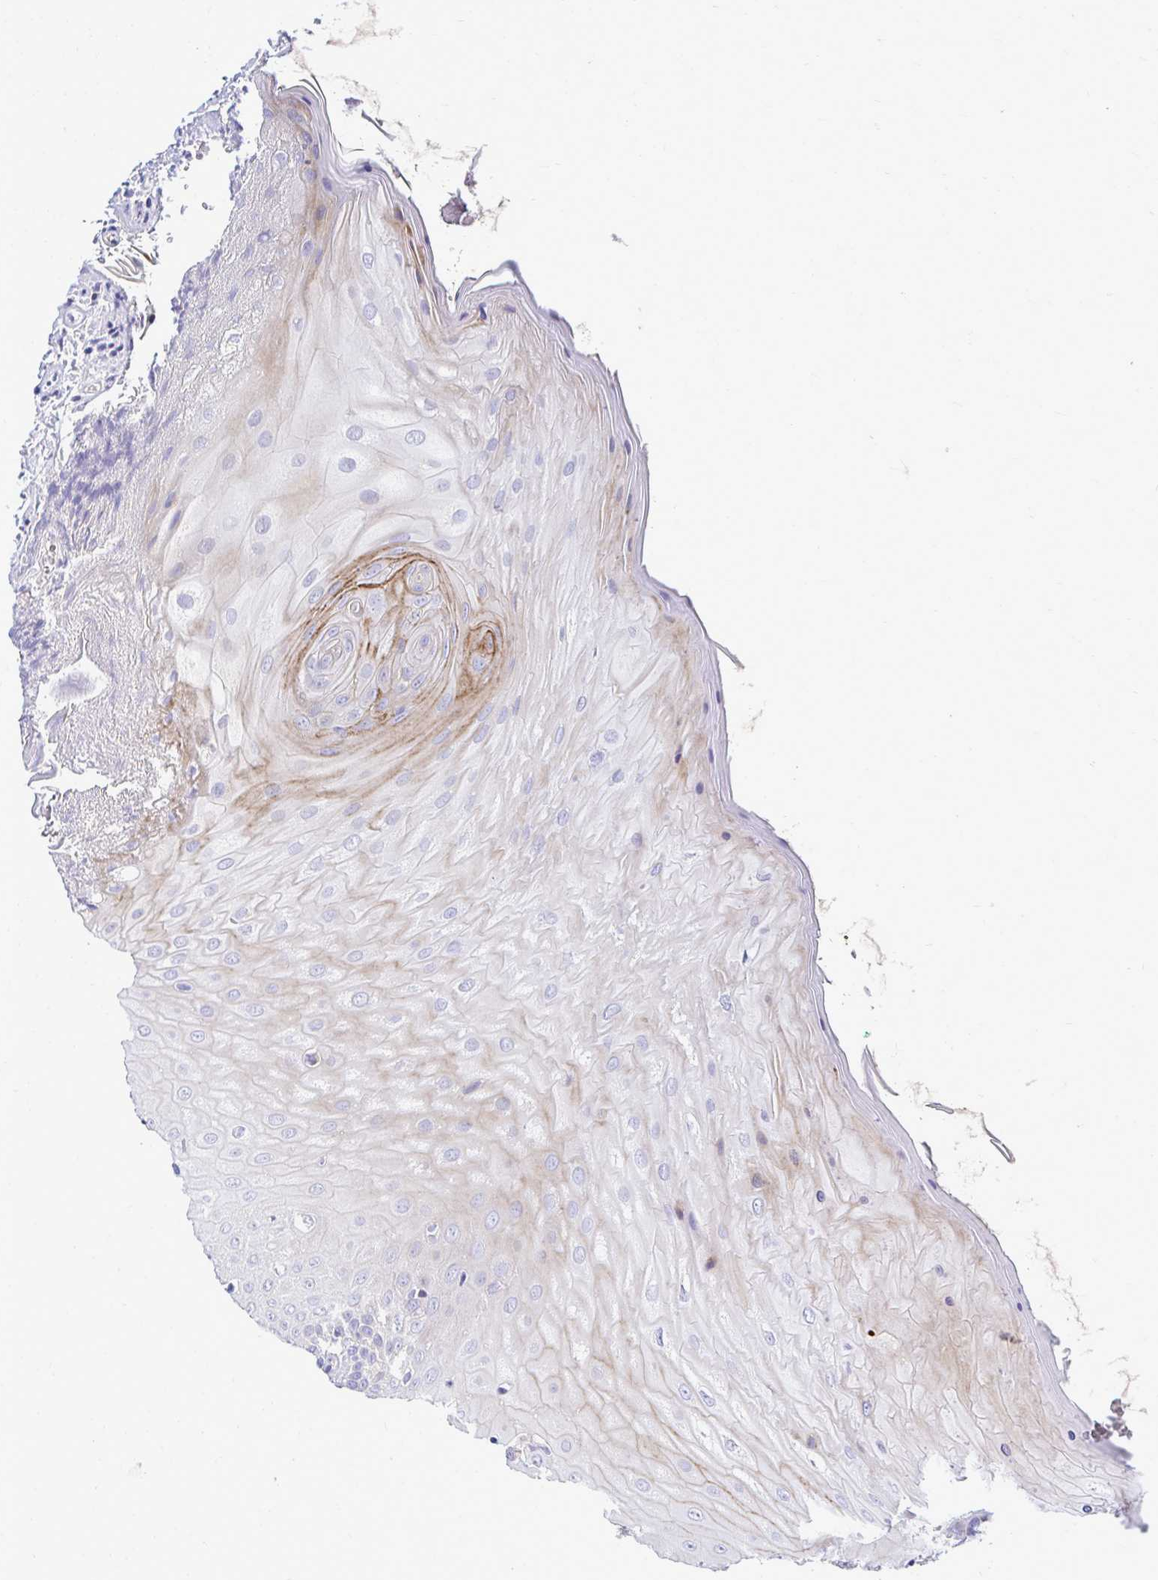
{"staining": {"intensity": "weak", "quantity": "25%-75%", "location": "cytoplasmic/membranous"}, "tissue": "oral mucosa", "cell_type": "Squamous epithelial cells", "image_type": "normal", "snomed": [{"axis": "morphology", "description": "Normal tissue, NOS"}, {"axis": "topography", "description": "Oral tissue"}, {"axis": "topography", "description": "Tounge, NOS"}, {"axis": "topography", "description": "Head-Neck"}], "caption": "The immunohistochemical stain highlights weak cytoplasmic/membranous staining in squamous epithelial cells of normal oral mucosa.", "gene": "MRPS16", "patient": {"sex": "female", "age": 84}}